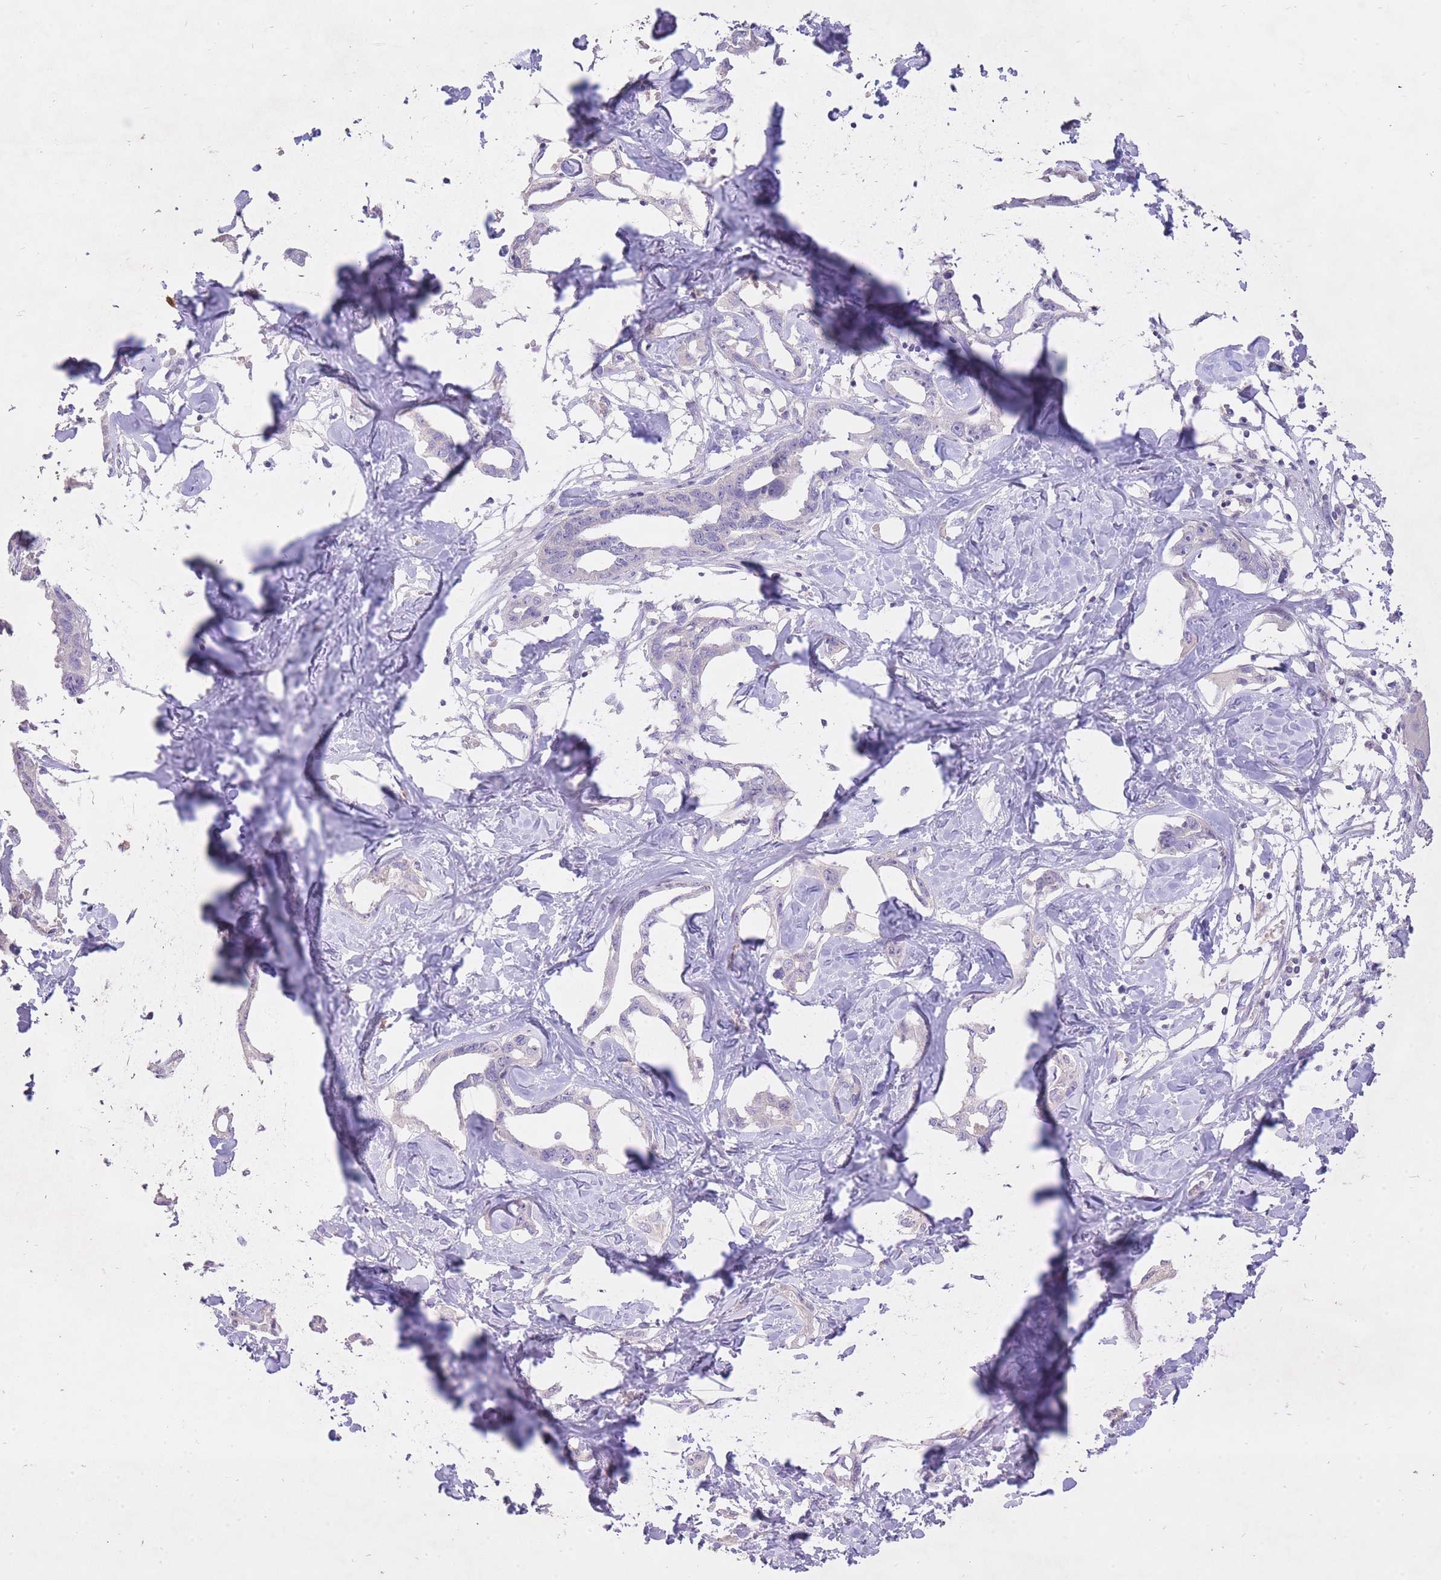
{"staining": {"intensity": "negative", "quantity": "none", "location": "none"}, "tissue": "liver cancer", "cell_type": "Tumor cells", "image_type": "cancer", "snomed": [{"axis": "morphology", "description": "Cholangiocarcinoma"}, {"axis": "topography", "description": "Liver"}], "caption": "Immunohistochemistry image of neoplastic tissue: cholangiocarcinoma (liver) stained with DAB reveals no significant protein staining in tumor cells.", "gene": "FRG2C", "patient": {"sex": "male", "age": 59}}